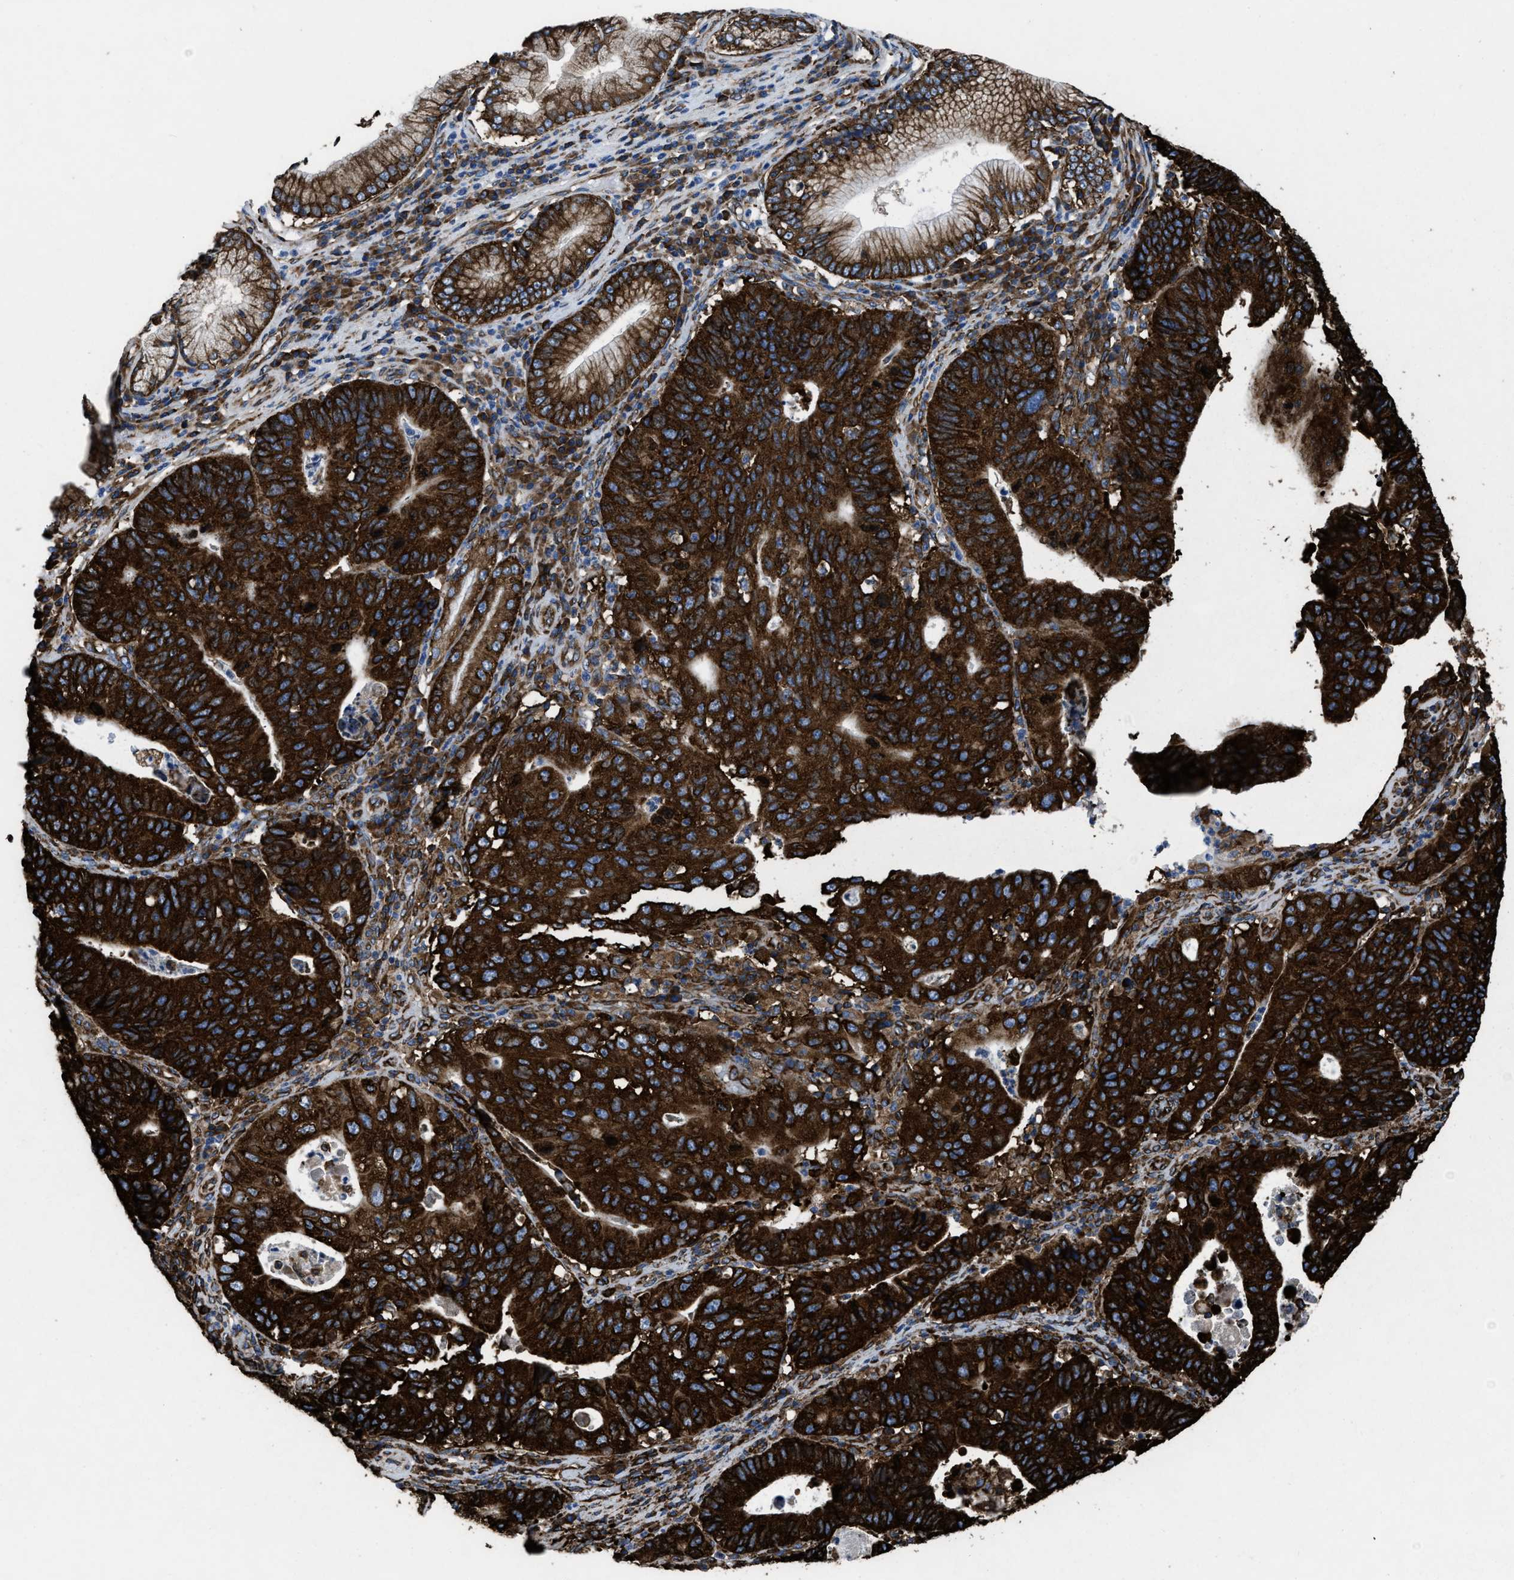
{"staining": {"intensity": "strong", "quantity": ">75%", "location": "cytoplasmic/membranous"}, "tissue": "stomach cancer", "cell_type": "Tumor cells", "image_type": "cancer", "snomed": [{"axis": "morphology", "description": "Adenocarcinoma, NOS"}, {"axis": "topography", "description": "Stomach"}], "caption": "This photomicrograph demonstrates IHC staining of human adenocarcinoma (stomach), with high strong cytoplasmic/membranous positivity in approximately >75% of tumor cells.", "gene": "CAPRIN1", "patient": {"sex": "male", "age": 59}}